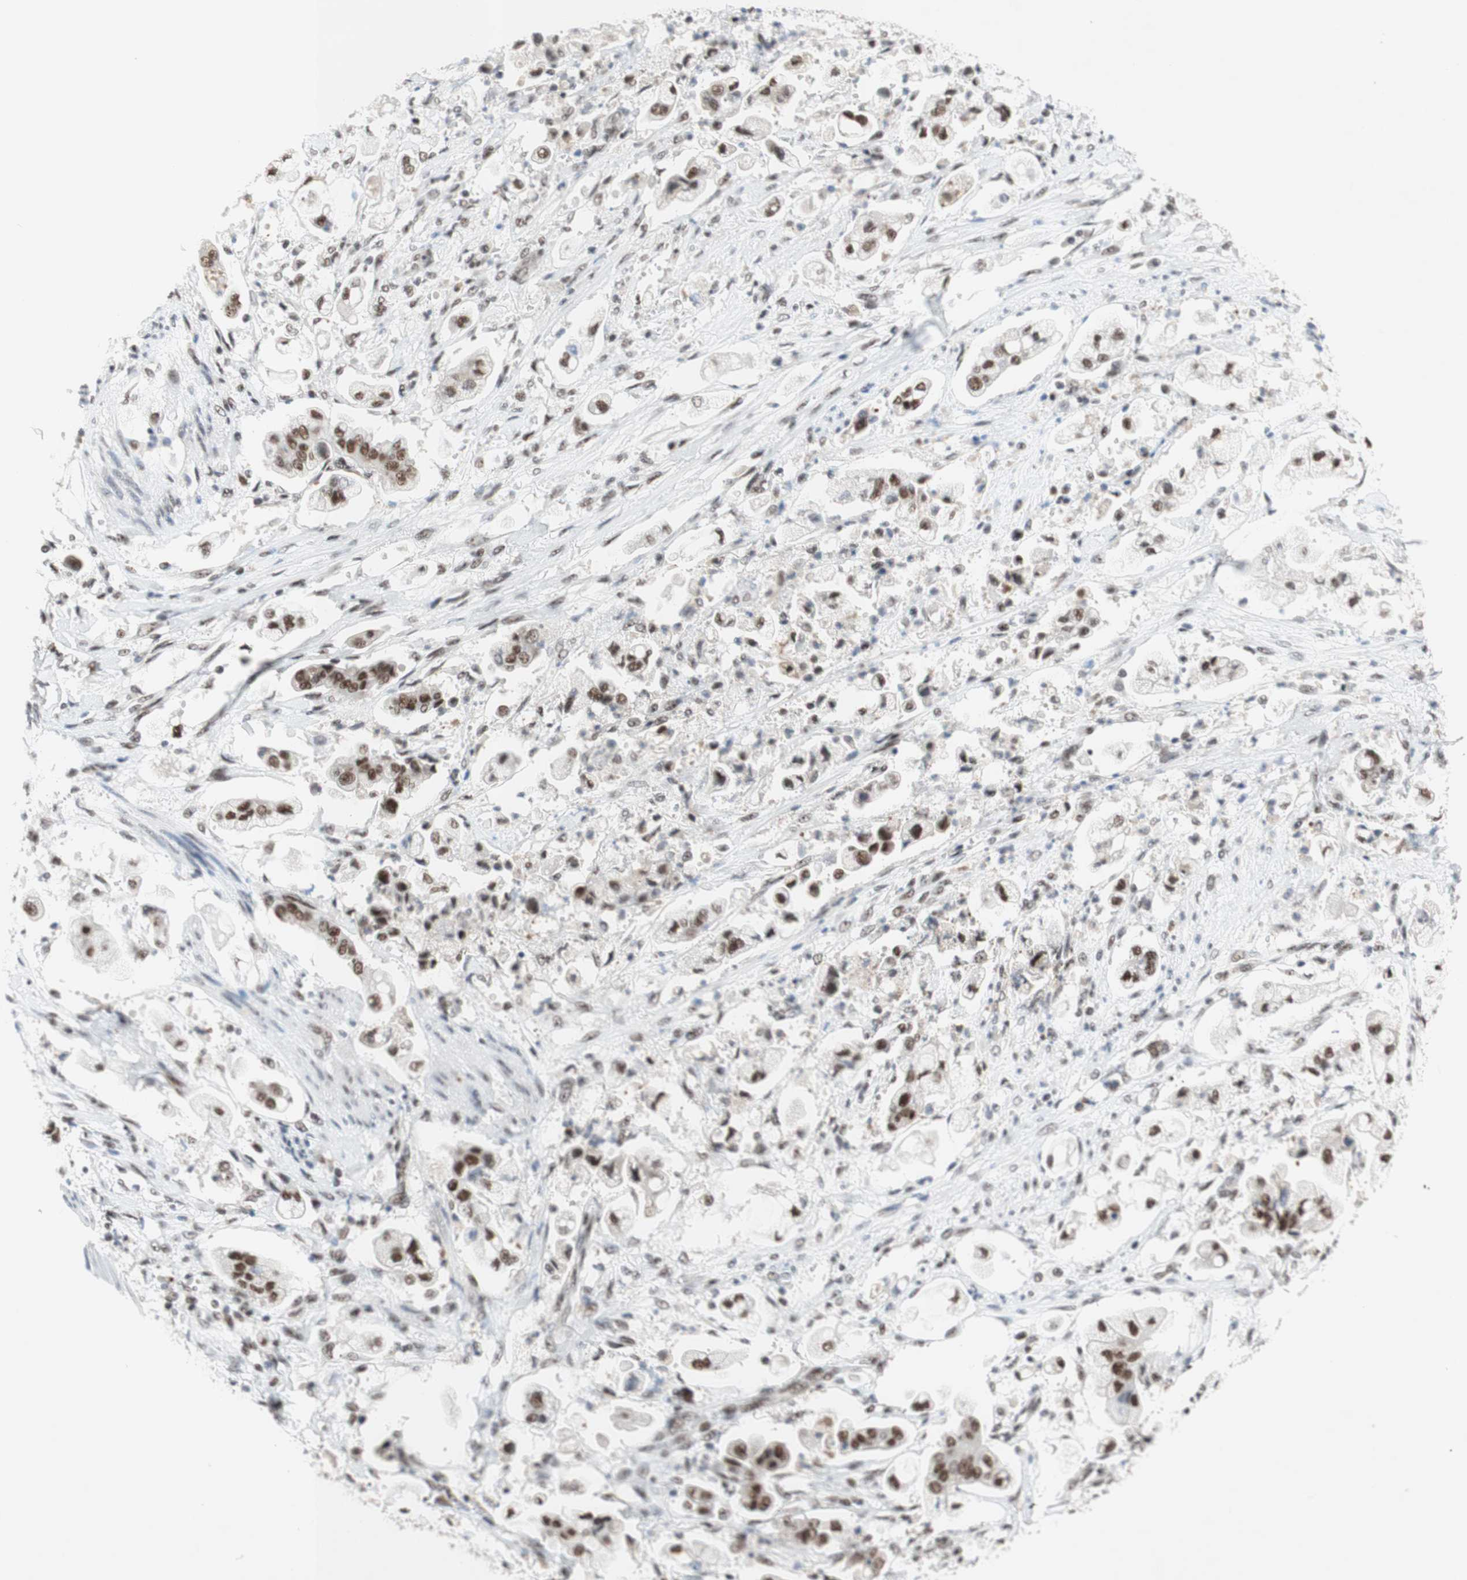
{"staining": {"intensity": "moderate", "quantity": ">75%", "location": "nuclear"}, "tissue": "stomach cancer", "cell_type": "Tumor cells", "image_type": "cancer", "snomed": [{"axis": "morphology", "description": "Adenocarcinoma, NOS"}, {"axis": "topography", "description": "Stomach"}], "caption": "High-power microscopy captured an immunohistochemistry image of stomach cancer, revealing moderate nuclear positivity in approximately >75% of tumor cells.", "gene": "PRPF19", "patient": {"sex": "male", "age": 62}}